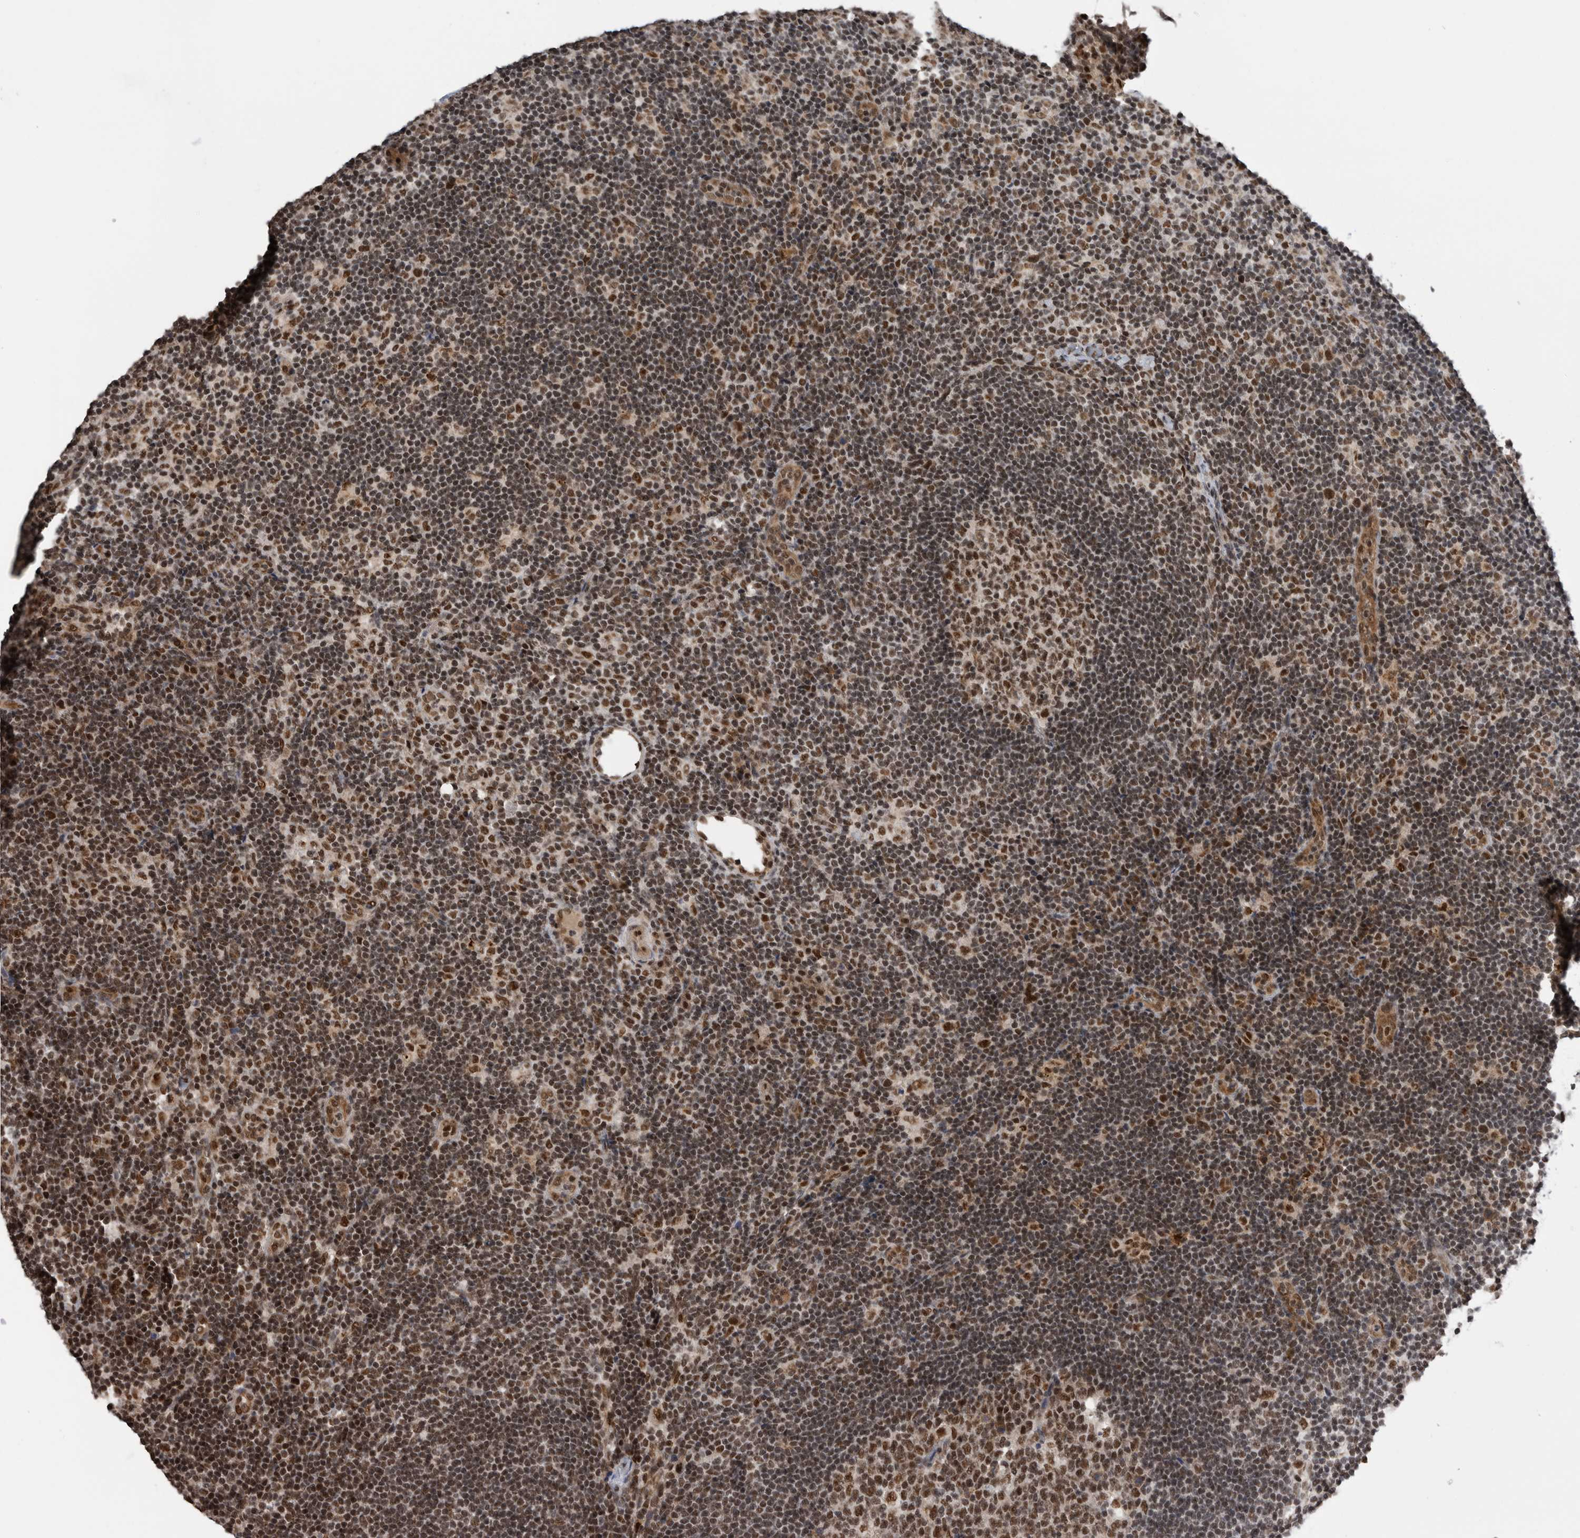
{"staining": {"intensity": "moderate", "quantity": ">75%", "location": "nuclear"}, "tissue": "lymph node", "cell_type": "Germinal center cells", "image_type": "normal", "snomed": [{"axis": "morphology", "description": "Normal tissue, NOS"}, {"axis": "topography", "description": "Lymph node"}], "caption": "Protein staining by IHC reveals moderate nuclear positivity in approximately >75% of germinal center cells in normal lymph node.", "gene": "CPSF2", "patient": {"sex": "female", "age": 22}}